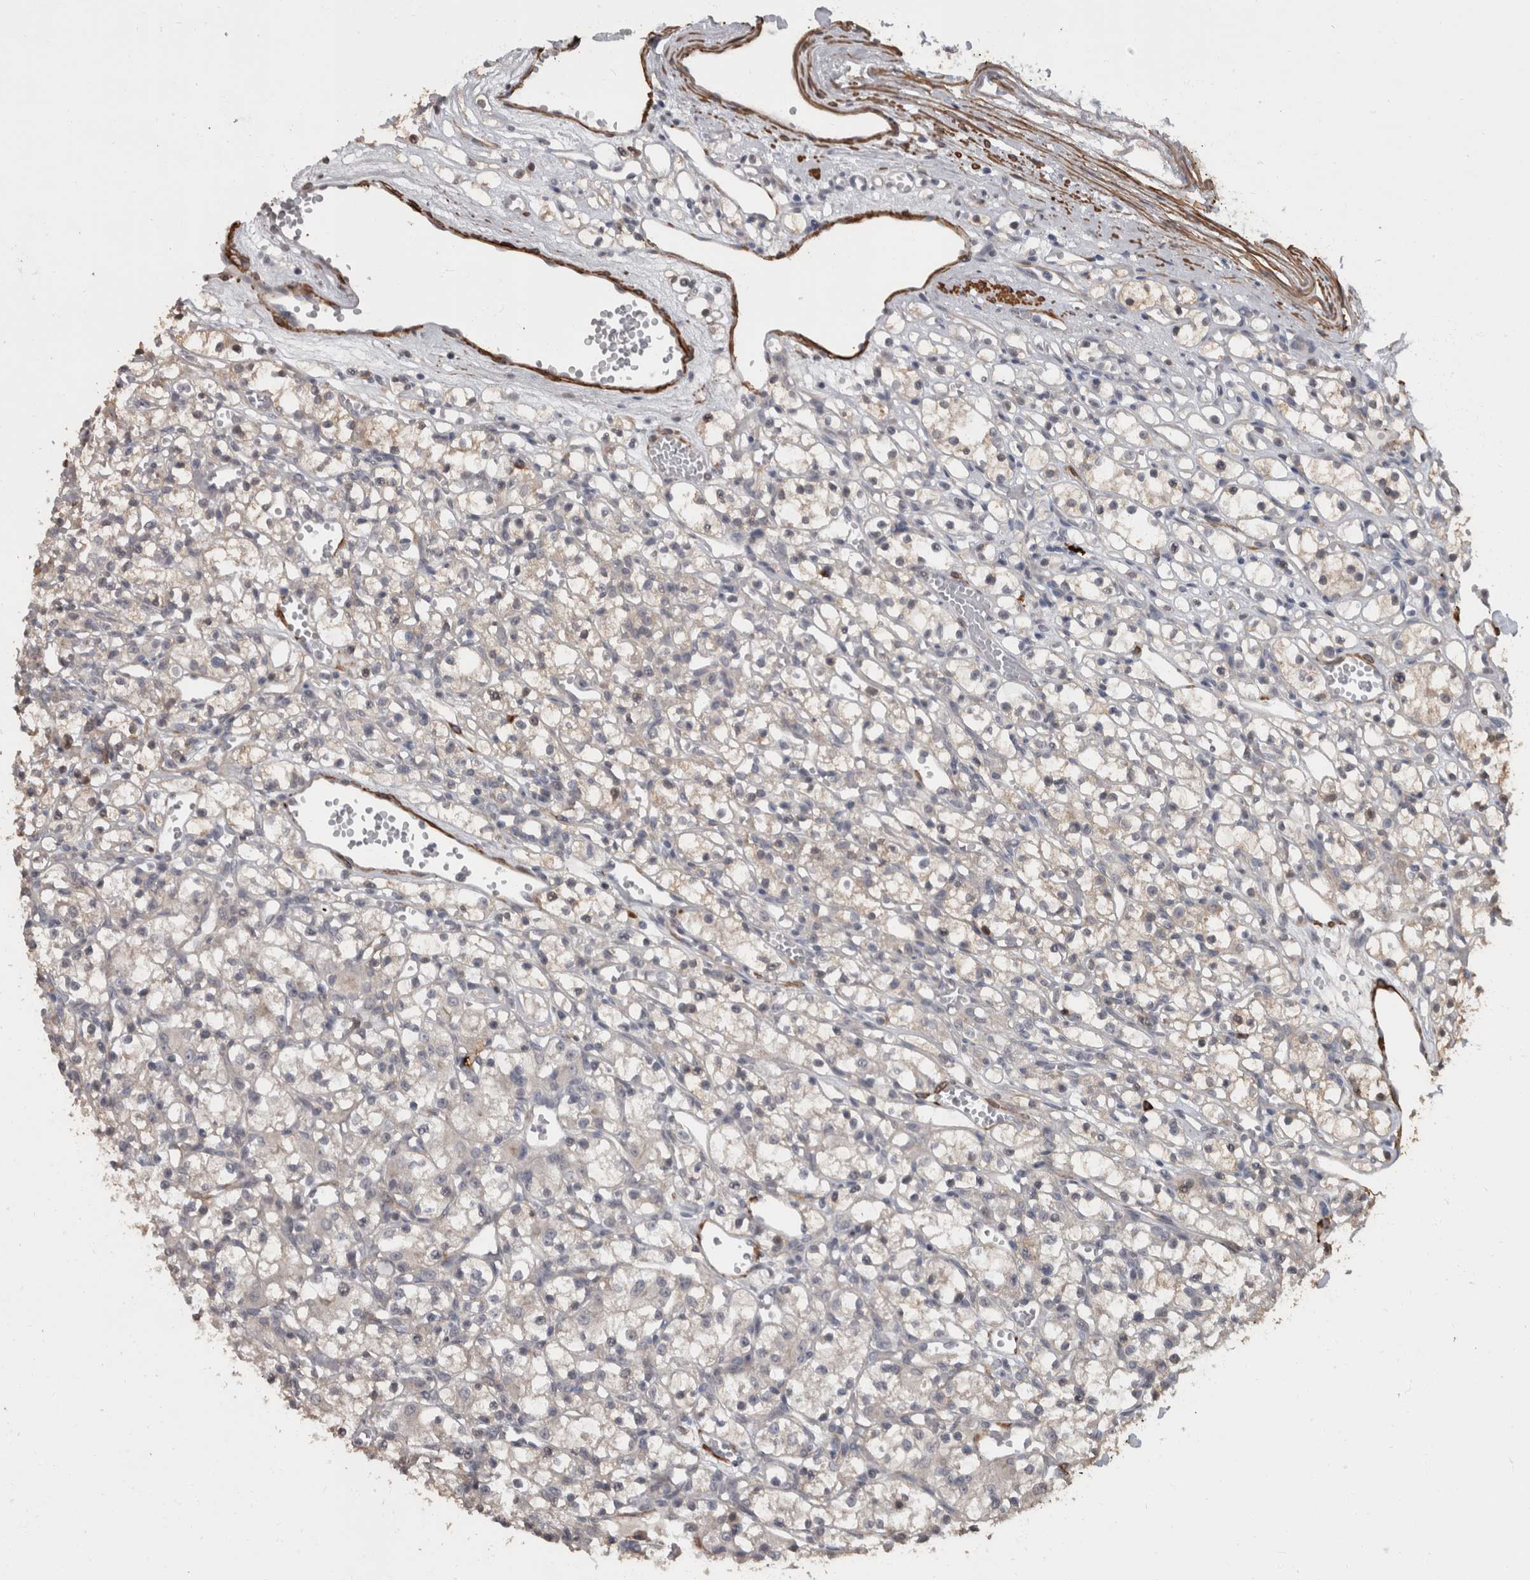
{"staining": {"intensity": "negative", "quantity": "none", "location": "none"}, "tissue": "renal cancer", "cell_type": "Tumor cells", "image_type": "cancer", "snomed": [{"axis": "morphology", "description": "Adenocarcinoma, NOS"}, {"axis": "topography", "description": "Kidney"}], "caption": "Tumor cells are negative for brown protein staining in renal adenocarcinoma.", "gene": "MASTL", "patient": {"sex": "female", "age": 59}}